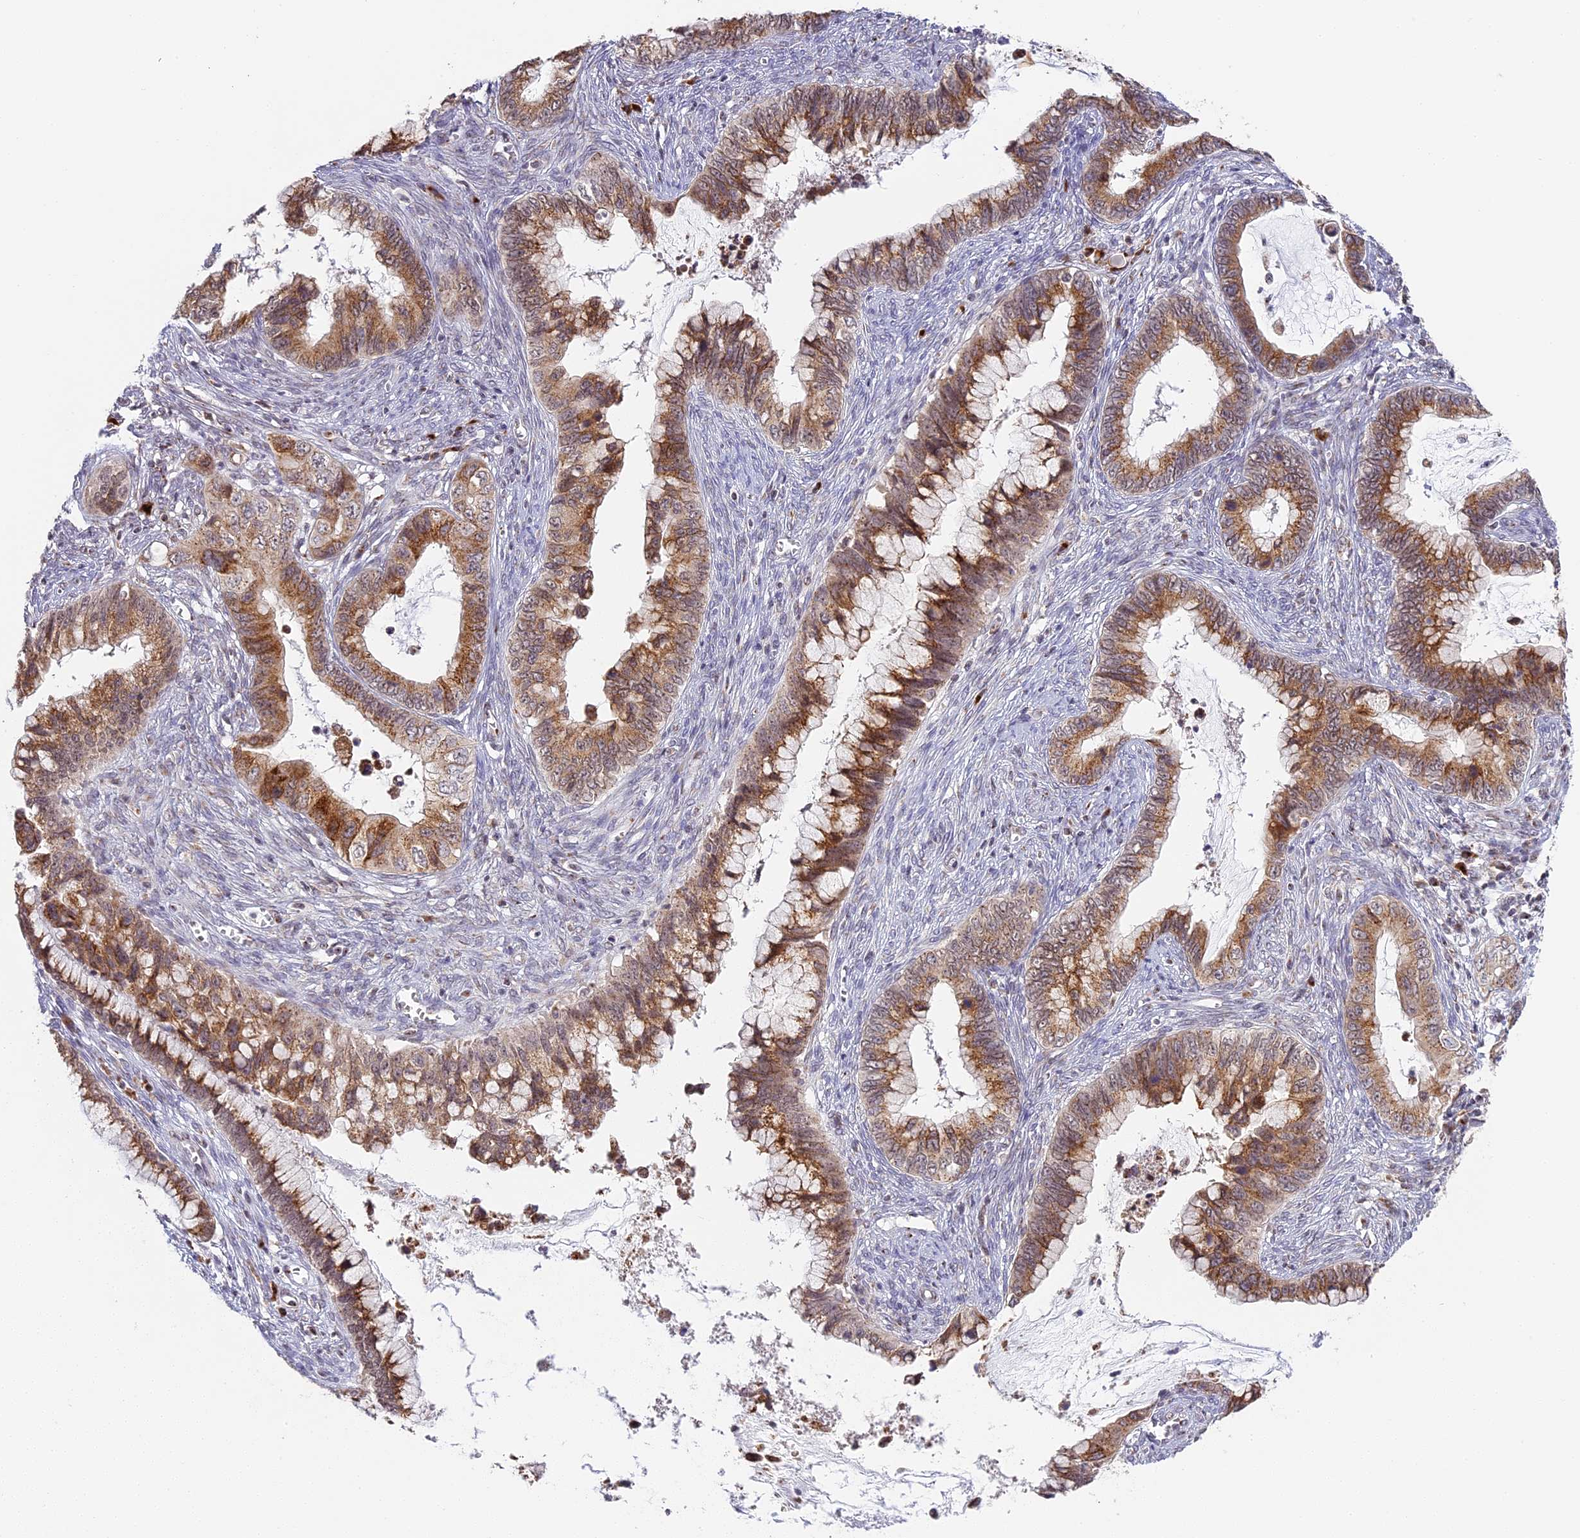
{"staining": {"intensity": "moderate", "quantity": ">75%", "location": "cytoplasmic/membranous"}, "tissue": "cervical cancer", "cell_type": "Tumor cells", "image_type": "cancer", "snomed": [{"axis": "morphology", "description": "Adenocarcinoma, NOS"}, {"axis": "topography", "description": "Cervix"}], "caption": "Protein expression analysis of human cervical cancer (adenocarcinoma) reveals moderate cytoplasmic/membranous staining in about >75% of tumor cells.", "gene": "HEATR5B", "patient": {"sex": "female", "age": 44}}